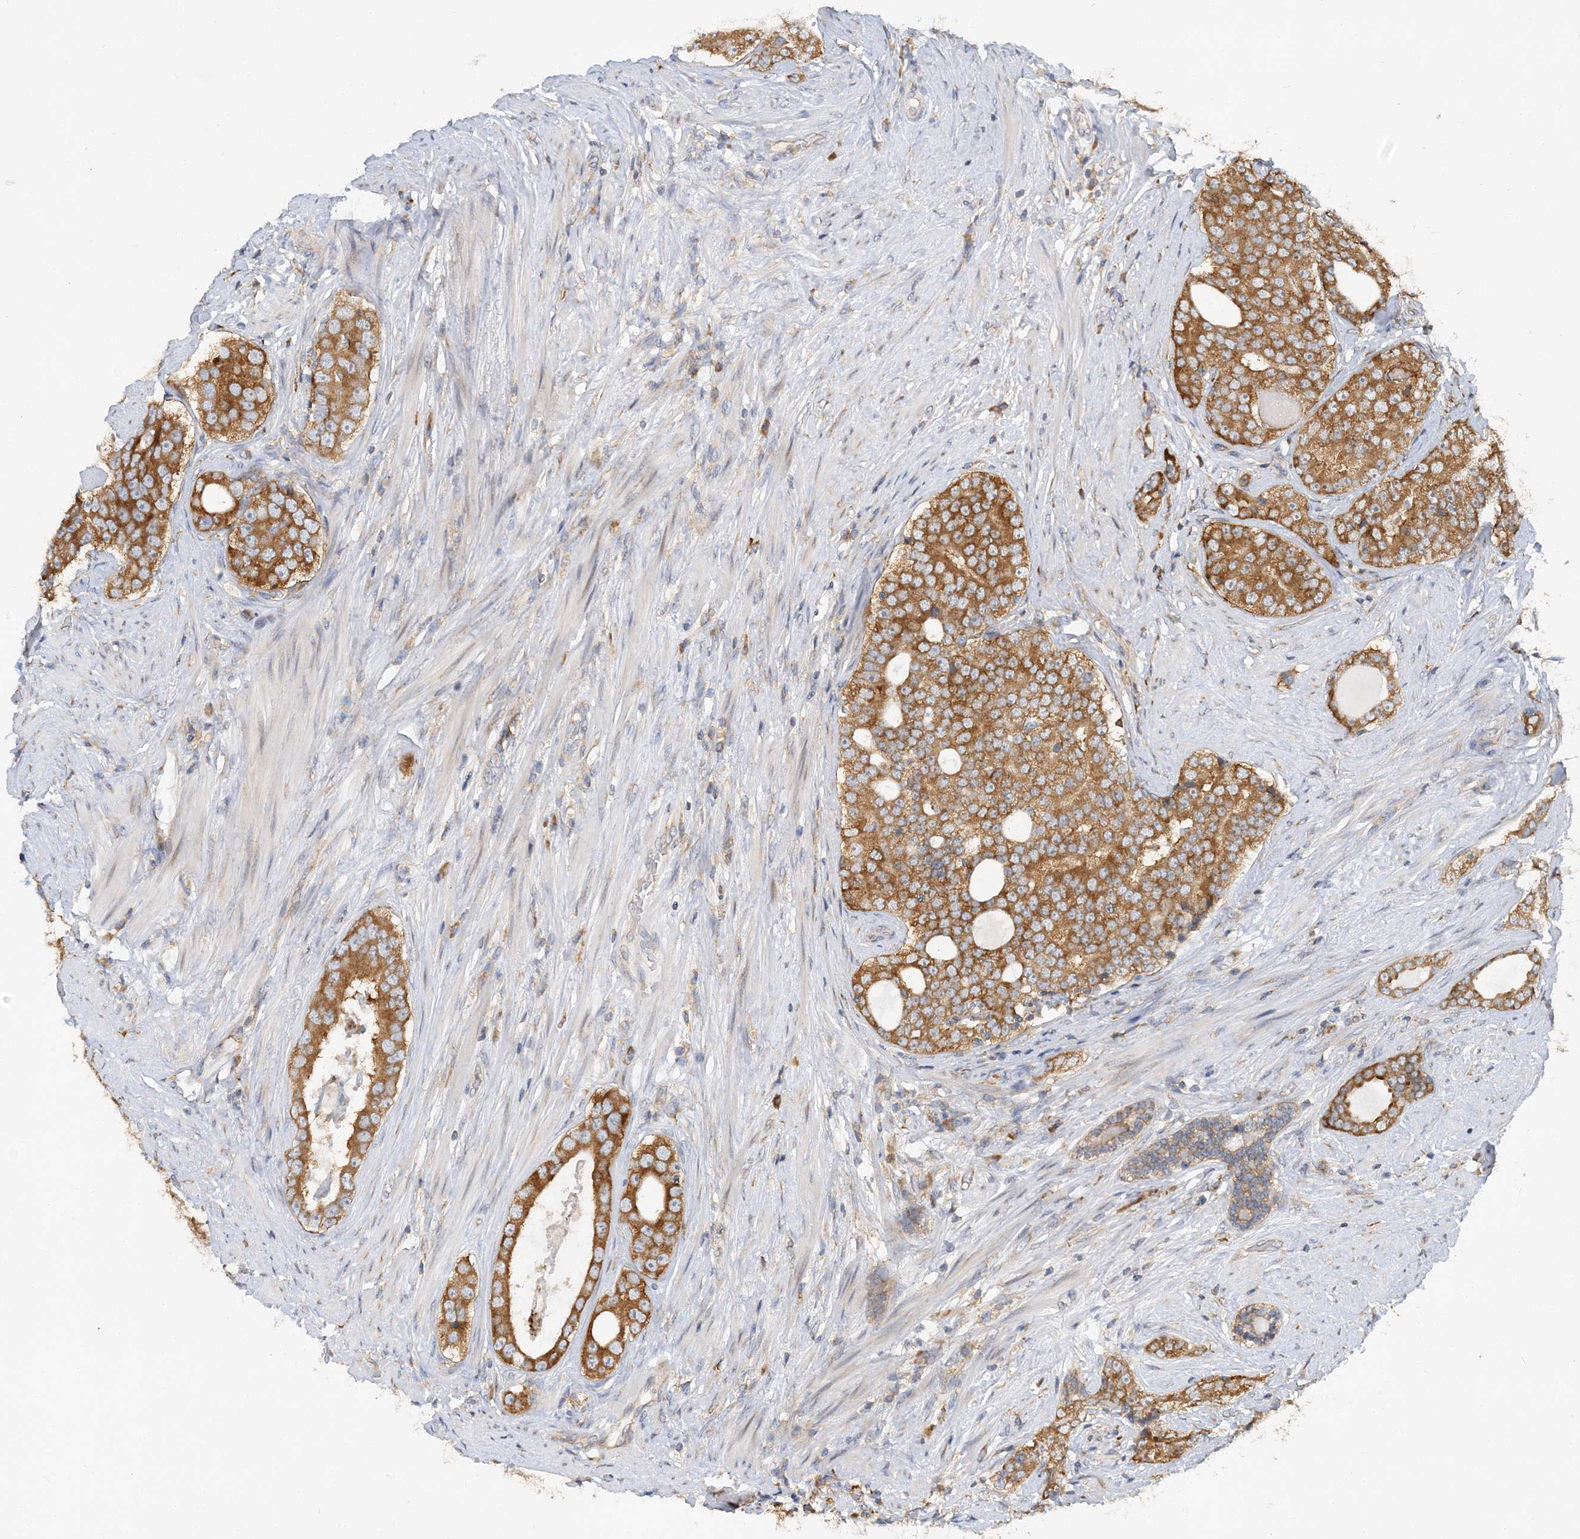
{"staining": {"intensity": "moderate", "quantity": ">75%", "location": "cytoplasmic/membranous"}, "tissue": "prostate cancer", "cell_type": "Tumor cells", "image_type": "cancer", "snomed": [{"axis": "morphology", "description": "Adenocarcinoma, High grade"}, {"axis": "topography", "description": "Prostate"}], "caption": "The histopathology image displays staining of prostate cancer (high-grade adenocarcinoma), revealing moderate cytoplasmic/membranous protein positivity (brown color) within tumor cells.", "gene": "LARP4B", "patient": {"sex": "male", "age": 56}}